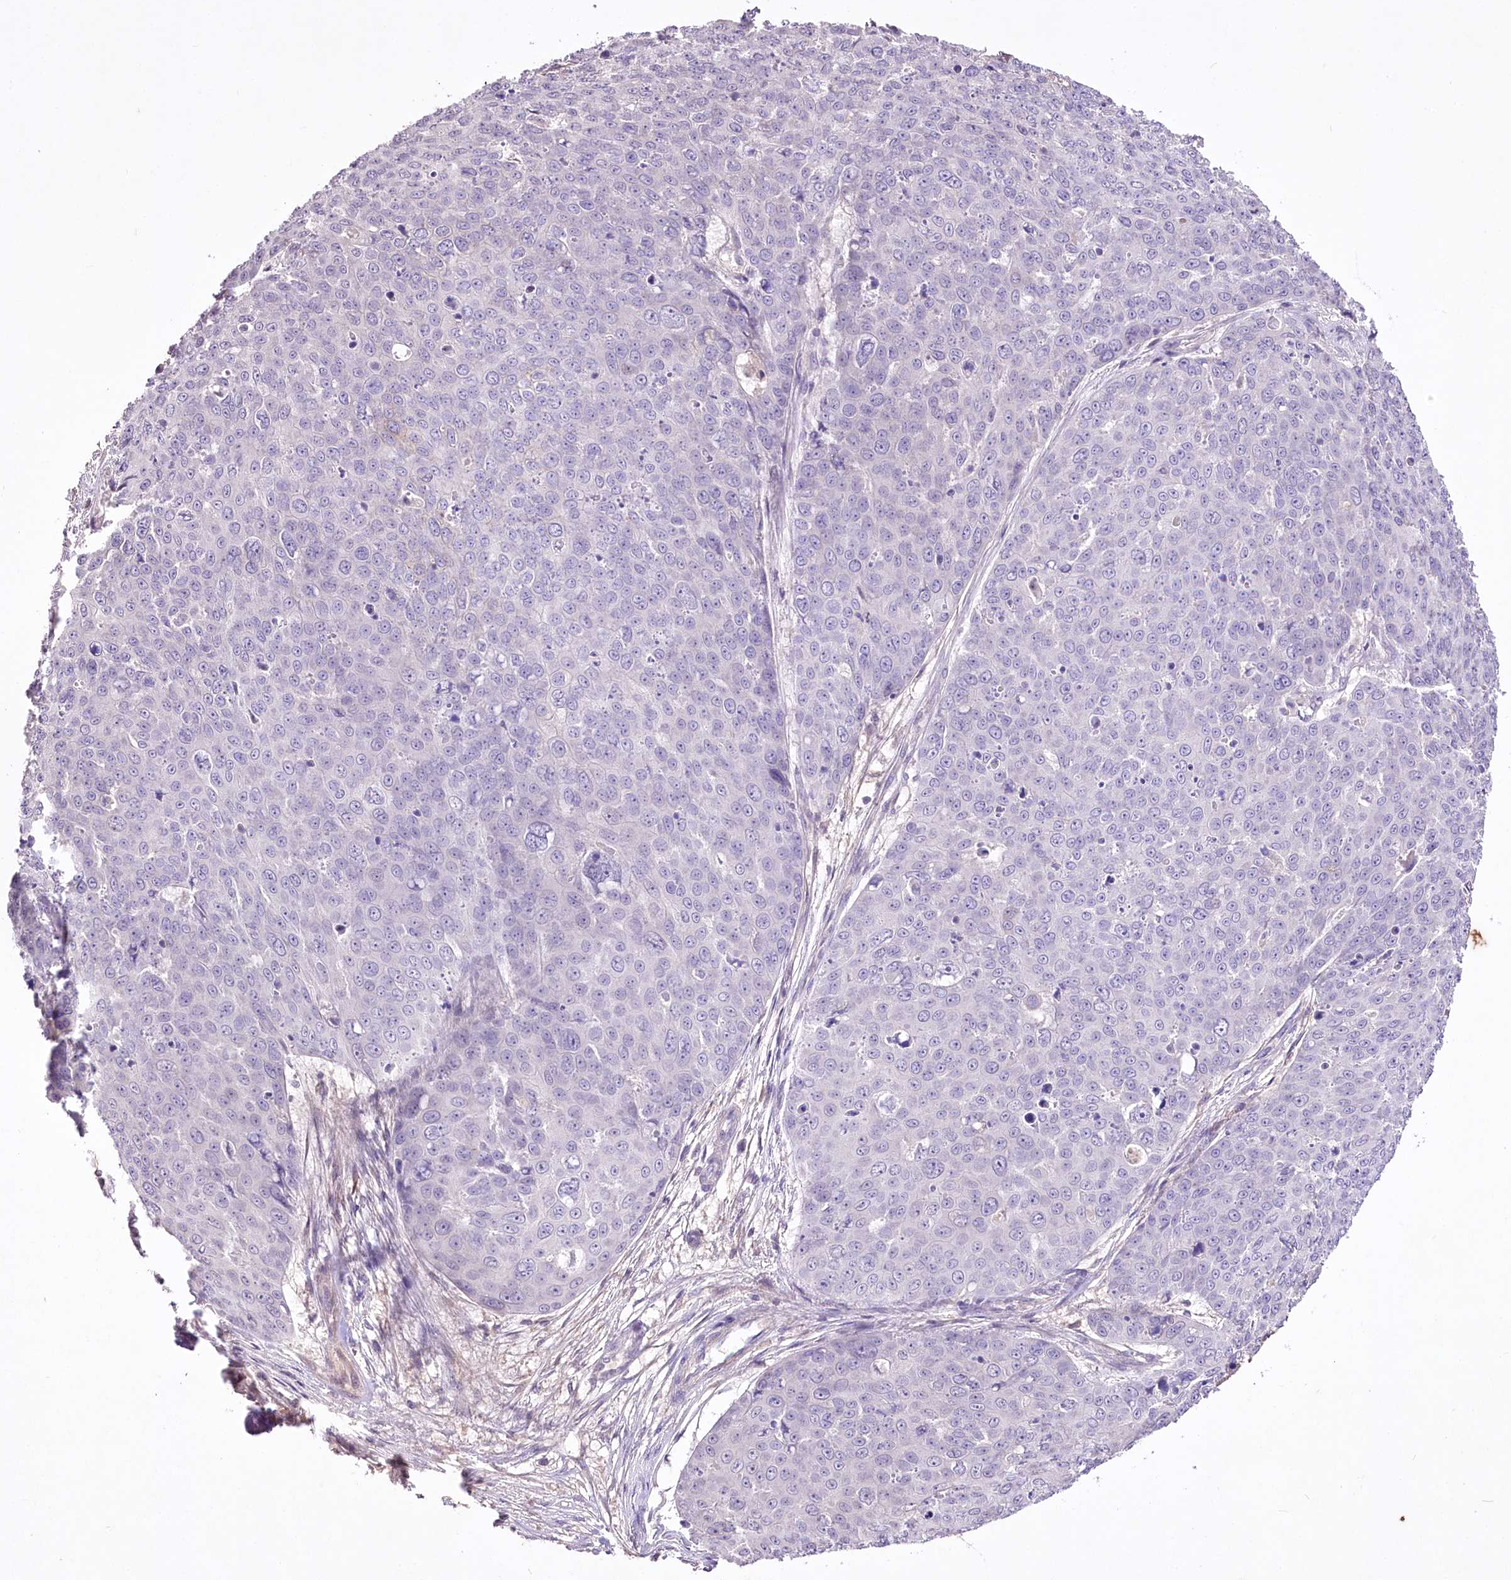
{"staining": {"intensity": "negative", "quantity": "none", "location": "none"}, "tissue": "skin cancer", "cell_type": "Tumor cells", "image_type": "cancer", "snomed": [{"axis": "morphology", "description": "Squamous cell carcinoma, NOS"}, {"axis": "topography", "description": "Skin"}], "caption": "Immunohistochemistry of skin cancer (squamous cell carcinoma) displays no staining in tumor cells.", "gene": "ENPP1", "patient": {"sex": "male", "age": 71}}